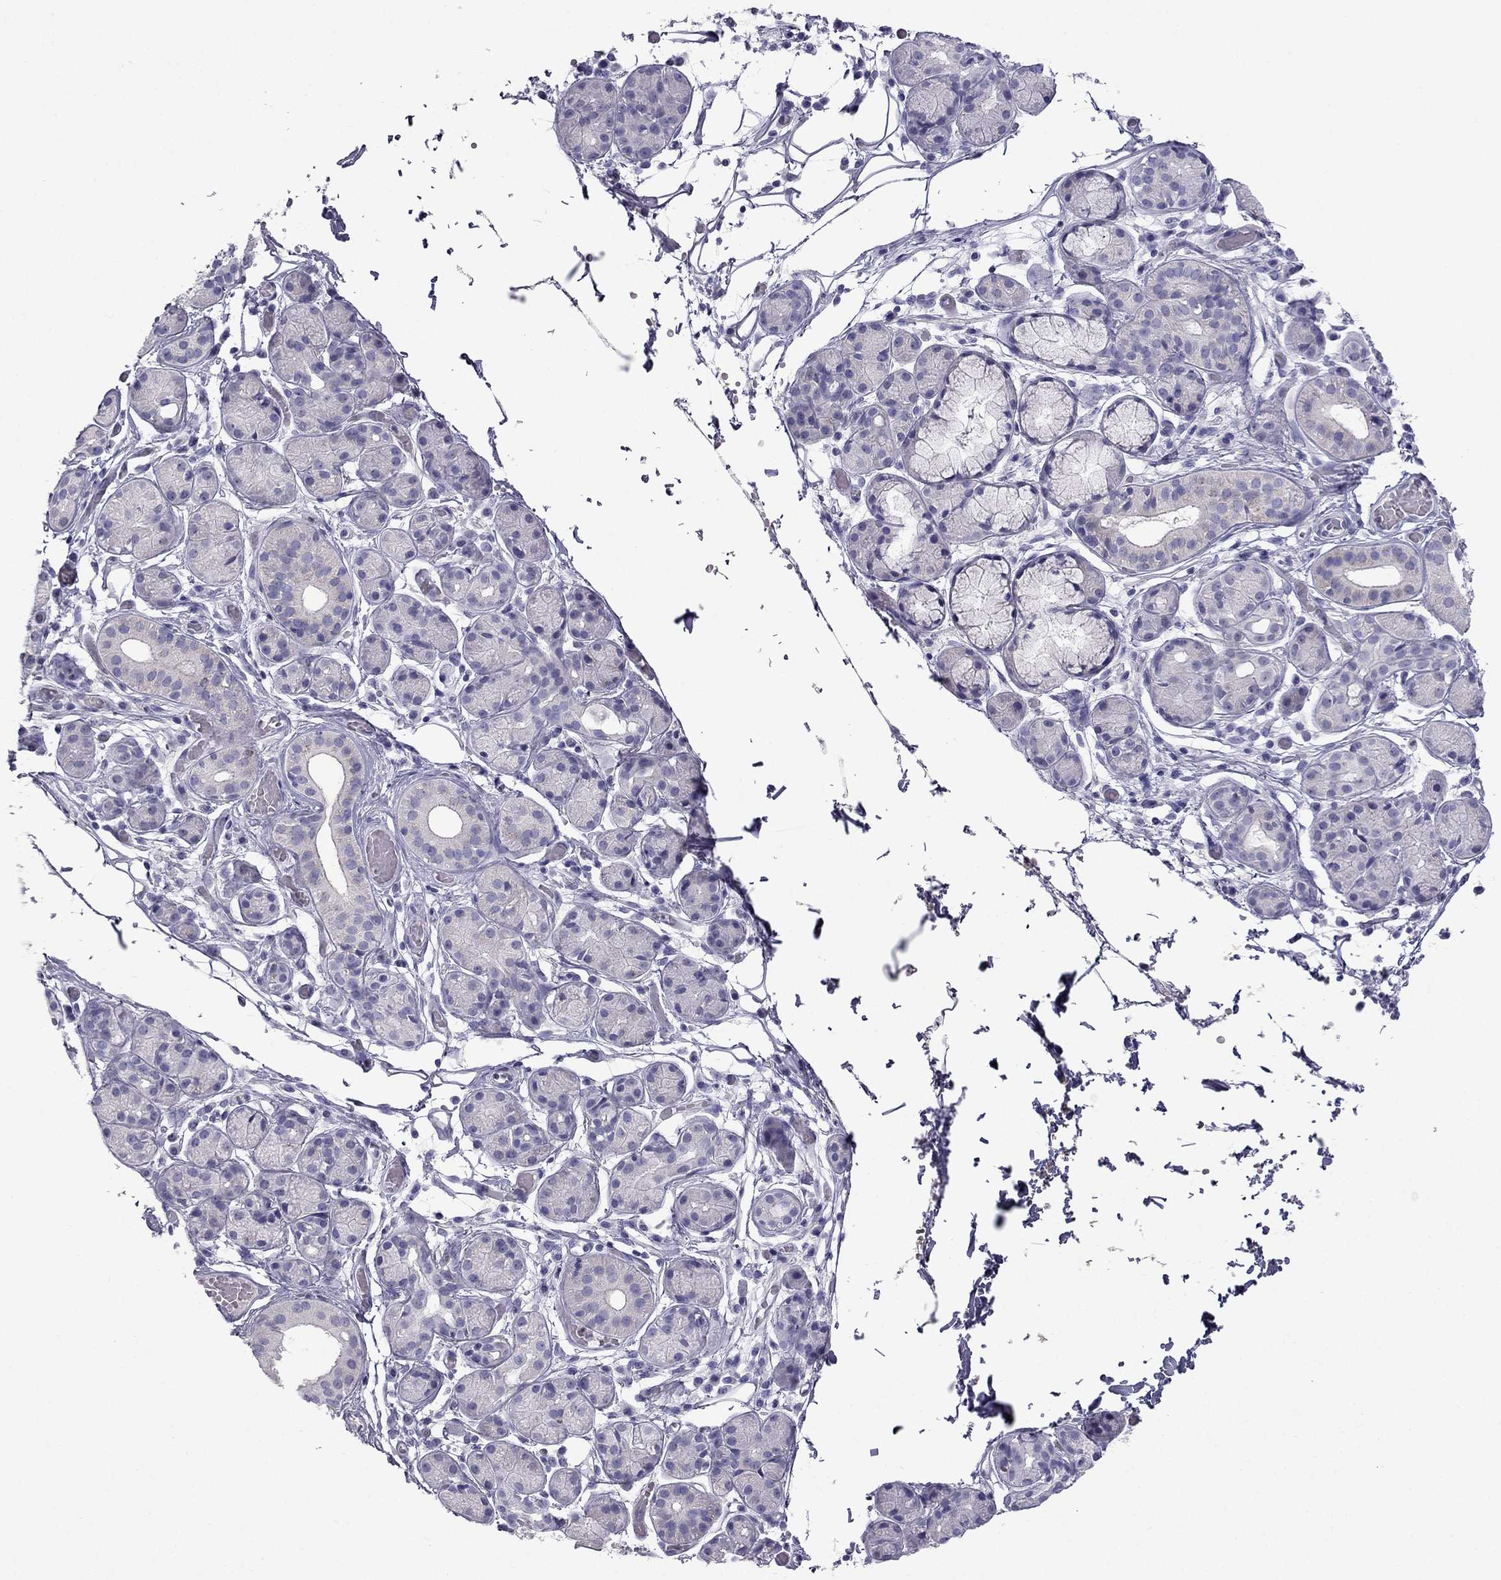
{"staining": {"intensity": "negative", "quantity": "none", "location": "none"}, "tissue": "salivary gland", "cell_type": "Glandular cells", "image_type": "normal", "snomed": [{"axis": "morphology", "description": "Normal tissue, NOS"}, {"axis": "topography", "description": "Salivary gland"}, {"axis": "topography", "description": "Peripheral nerve tissue"}], "caption": "Immunohistochemistry (IHC) of benign human salivary gland demonstrates no positivity in glandular cells. (Stains: DAB IHC with hematoxylin counter stain, Microscopy: brightfield microscopy at high magnification).", "gene": "ERC2", "patient": {"sex": "male", "age": 71}}